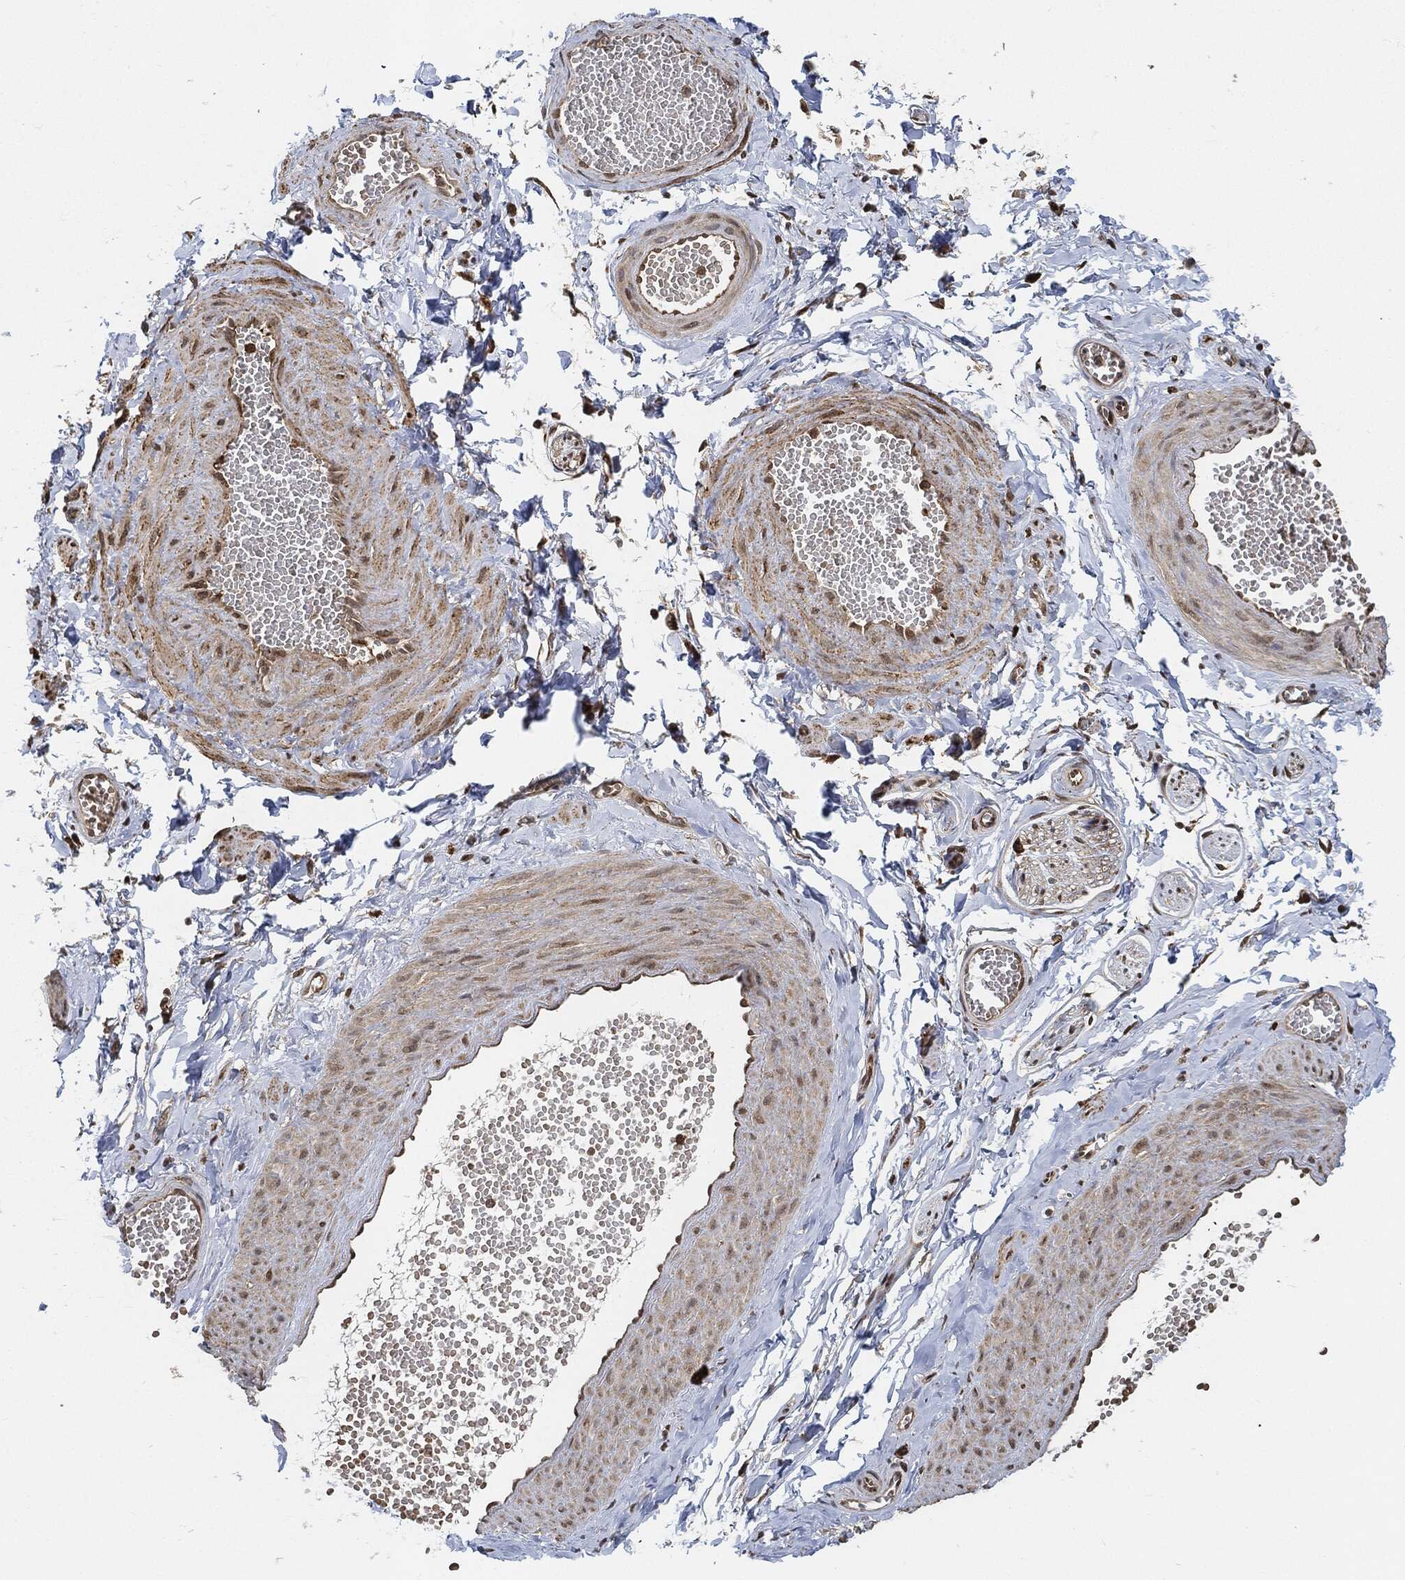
{"staining": {"intensity": "weak", "quantity": ">75%", "location": "cytoplasmic/membranous"}, "tissue": "adipose tissue", "cell_type": "Adipocytes", "image_type": "normal", "snomed": [{"axis": "morphology", "description": "Normal tissue, NOS"}, {"axis": "topography", "description": "Smooth muscle"}, {"axis": "topography", "description": "Peripheral nerve tissue"}], "caption": "High-magnification brightfield microscopy of unremarkable adipose tissue stained with DAB (brown) and counterstained with hematoxylin (blue). adipocytes exhibit weak cytoplasmic/membranous positivity is identified in about>75% of cells. The protein is stained brown, and the nuclei are stained in blue (DAB (3,3'-diaminobenzidine) IHC with brightfield microscopy, high magnification).", "gene": "CUTA", "patient": {"sex": "male", "age": 22}}